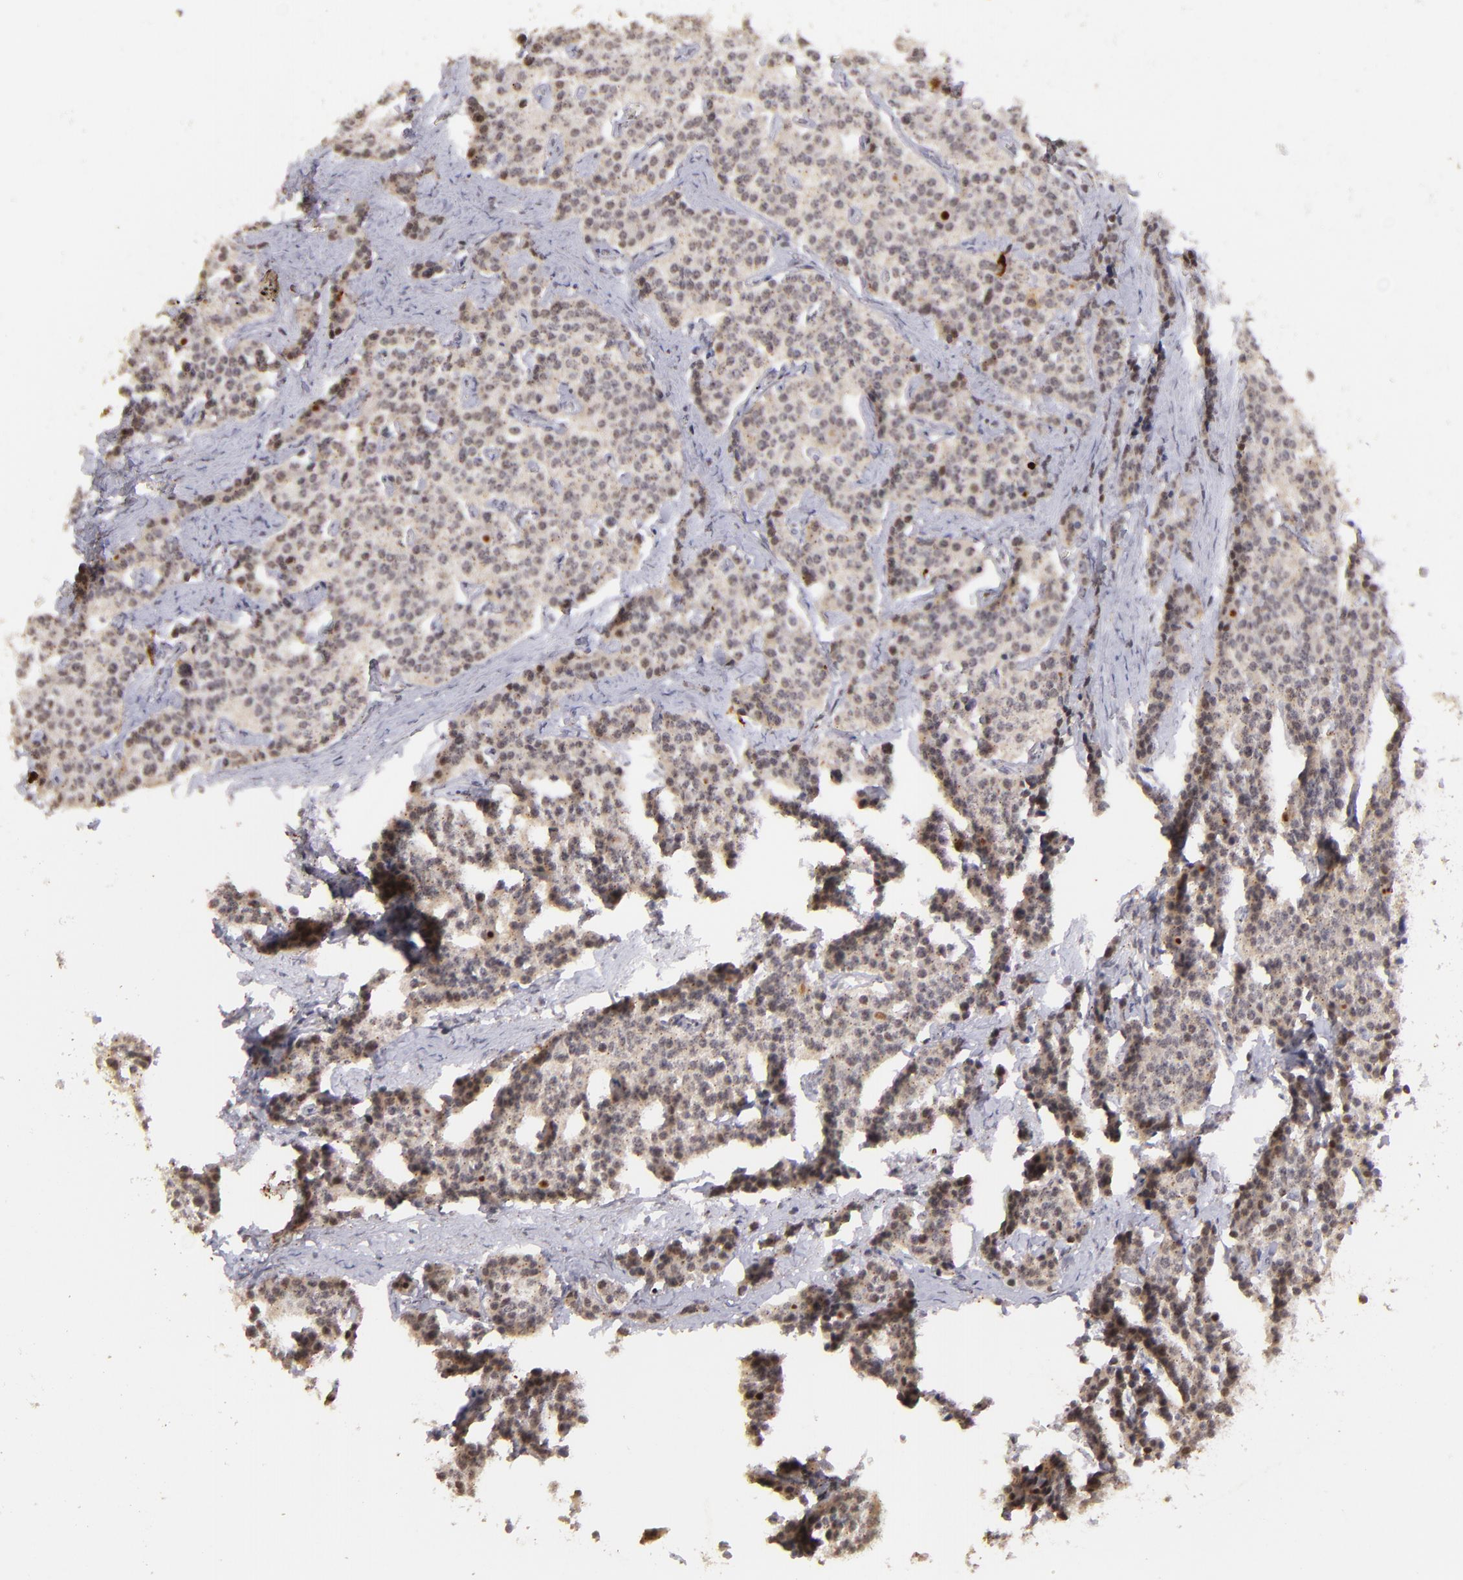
{"staining": {"intensity": "weak", "quantity": "25%-75%", "location": "cytoplasmic/membranous,nuclear"}, "tissue": "carcinoid", "cell_type": "Tumor cells", "image_type": "cancer", "snomed": [{"axis": "morphology", "description": "Carcinoid, malignant, NOS"}, {"axis": "topography", "description": "Small intestine"}], "caption": "Protein staining demonstrates weak cytoplasmic/membranous and nuclear staining in approximately 25%-75% of tumor cells in carcinoid.", "gene": "RXRG", "patient": {"sex": "male", "age": 63}}